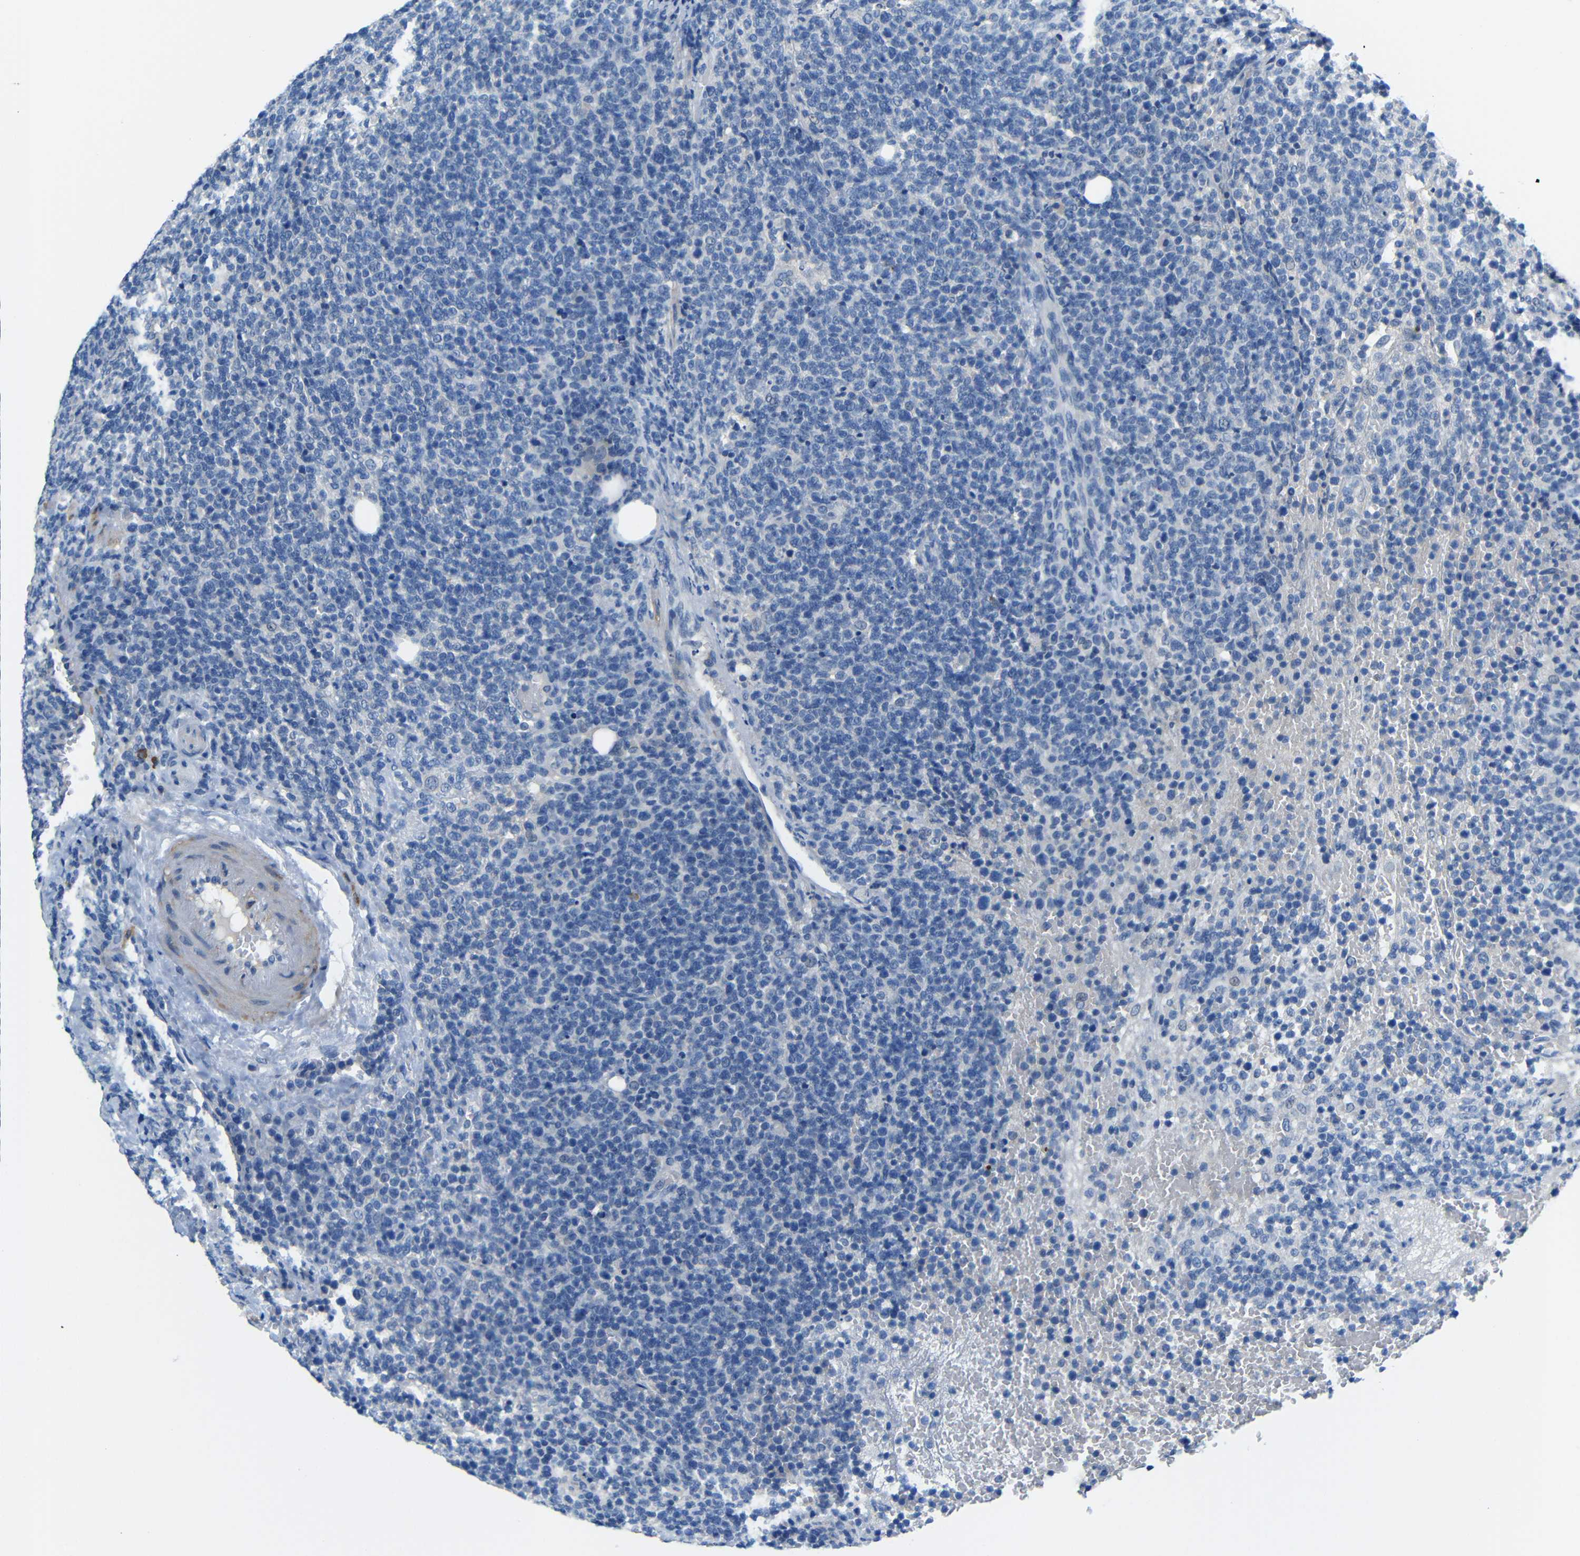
{"staining": {"intensity": "negative", "quantity": "none", "location": "none"}, "tissue": "lymphoma", "cell_type": "Tumor cells", "image_type": "cancer", "snomed": [{"axis": "morphology", "description": "Malignant lymphoma, non-Hodgkin's type, High grade"}, {"axis": "topography", "description": "Lymph node"}], "caption": "Immunohistochemistry (IHC) of human lymphoma exhibits no expression in tumor cells.", "gene": "NEGR1", "patient": {"sex": "male", "age": 61}}